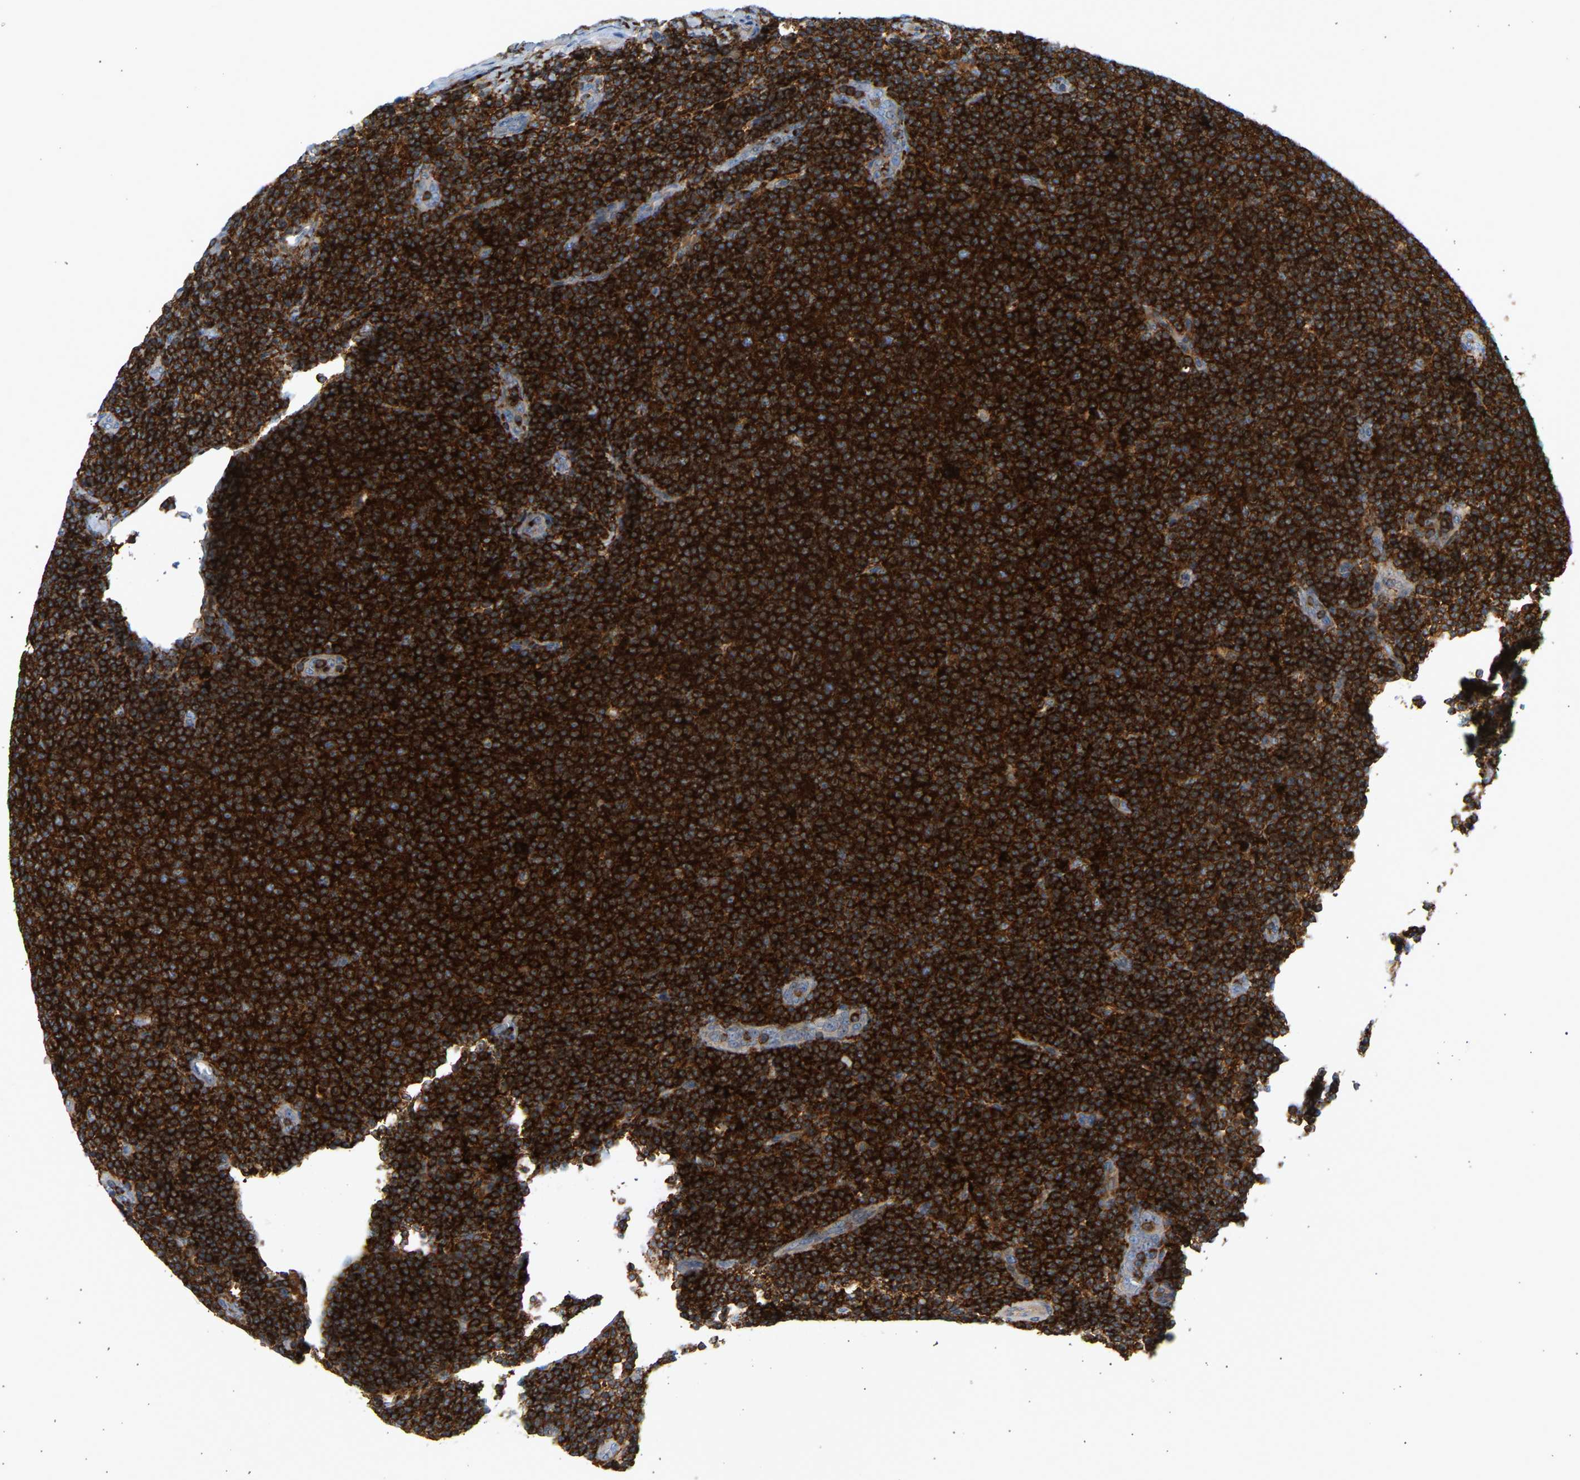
{"staining": {"intensity": "strong", "quantity": ">75%", "location": "cytoplasmic/membranous"}, "tissue": "lymphoma", "cell_type": "Tumor cells", "image_type": "cancer", "snomed": [{"axis": "morphology", "description": "Malignant lymphoma, non-Hodgkin's type, Low grade"}, {"axis": "topography", "description": "Lymph node"}], "caption": "Tumor cells demonstrate high levels of strong cytoplasmic/membranous staining in approximately >75% of cells in human lymphoma.", "gene": "FNBP1", "patient": {"sex": "male", "age": 66}}